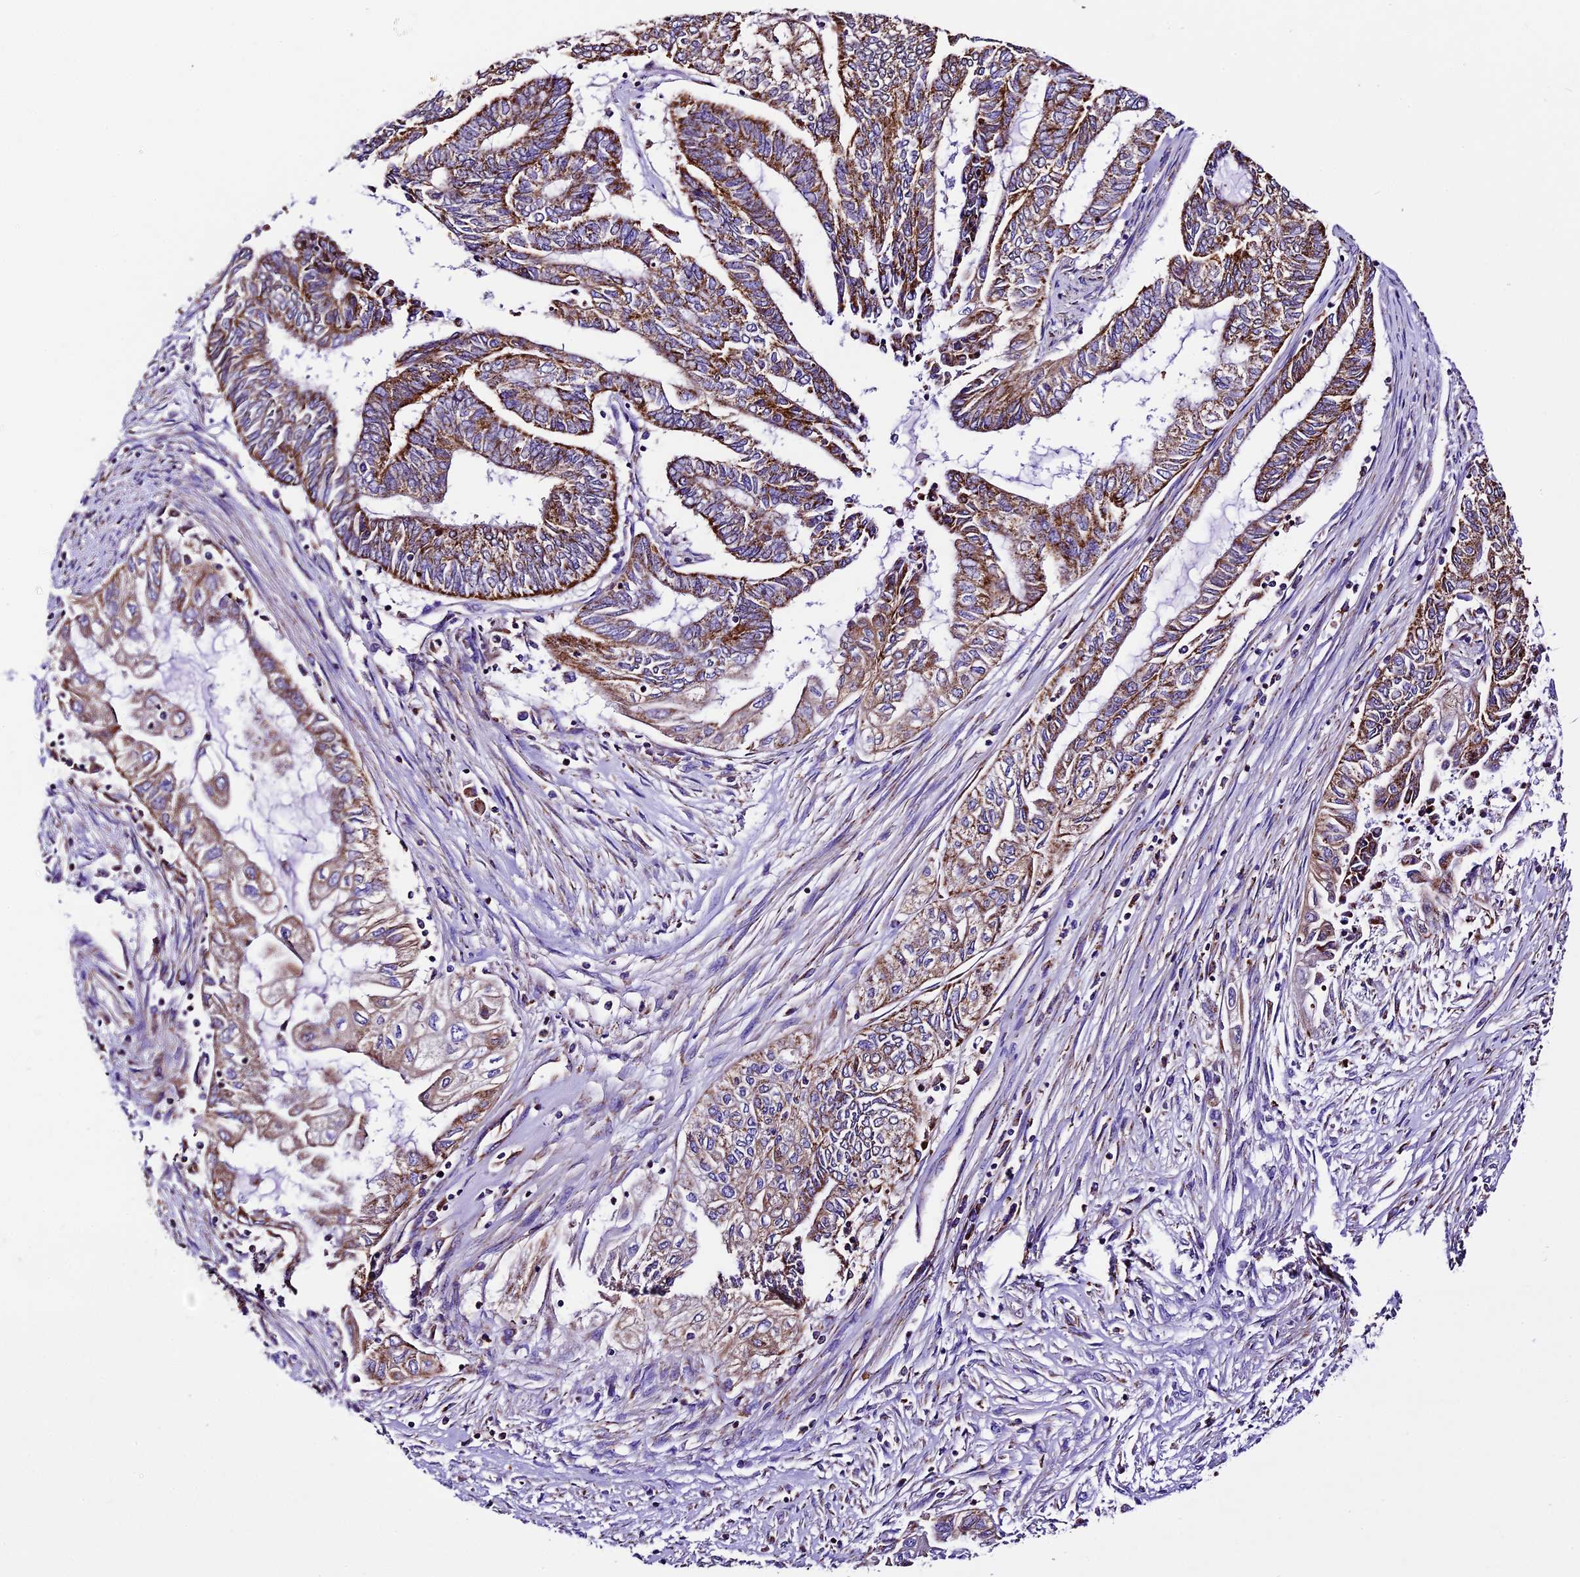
{"staining": {"intensity": "strong", "quantity": ">75%", "location": "cytoplasmic/membranous"}, "tissue": "endometrial cancer", "cell_type": "Tumor cells", "image_type": "cancer", "snomed": [{"axis": "morphology", "description": "Adenocarcinoma, NOS"}, {"axis": "topography", "description": "Uterus"}, {"axis": "topography", "description": "Endometrium"}], "caption": "The immunohistochemical stain highlights strong cytoplasmic/membranous staining in tumor cells of endometrial cancer (adenocarcinoma) tissue. (DAB IHC, brown staining for protein, blue staining for nuclei).", "gene": "DCAF5", "patient": {"sex": "female", "age": 70}}